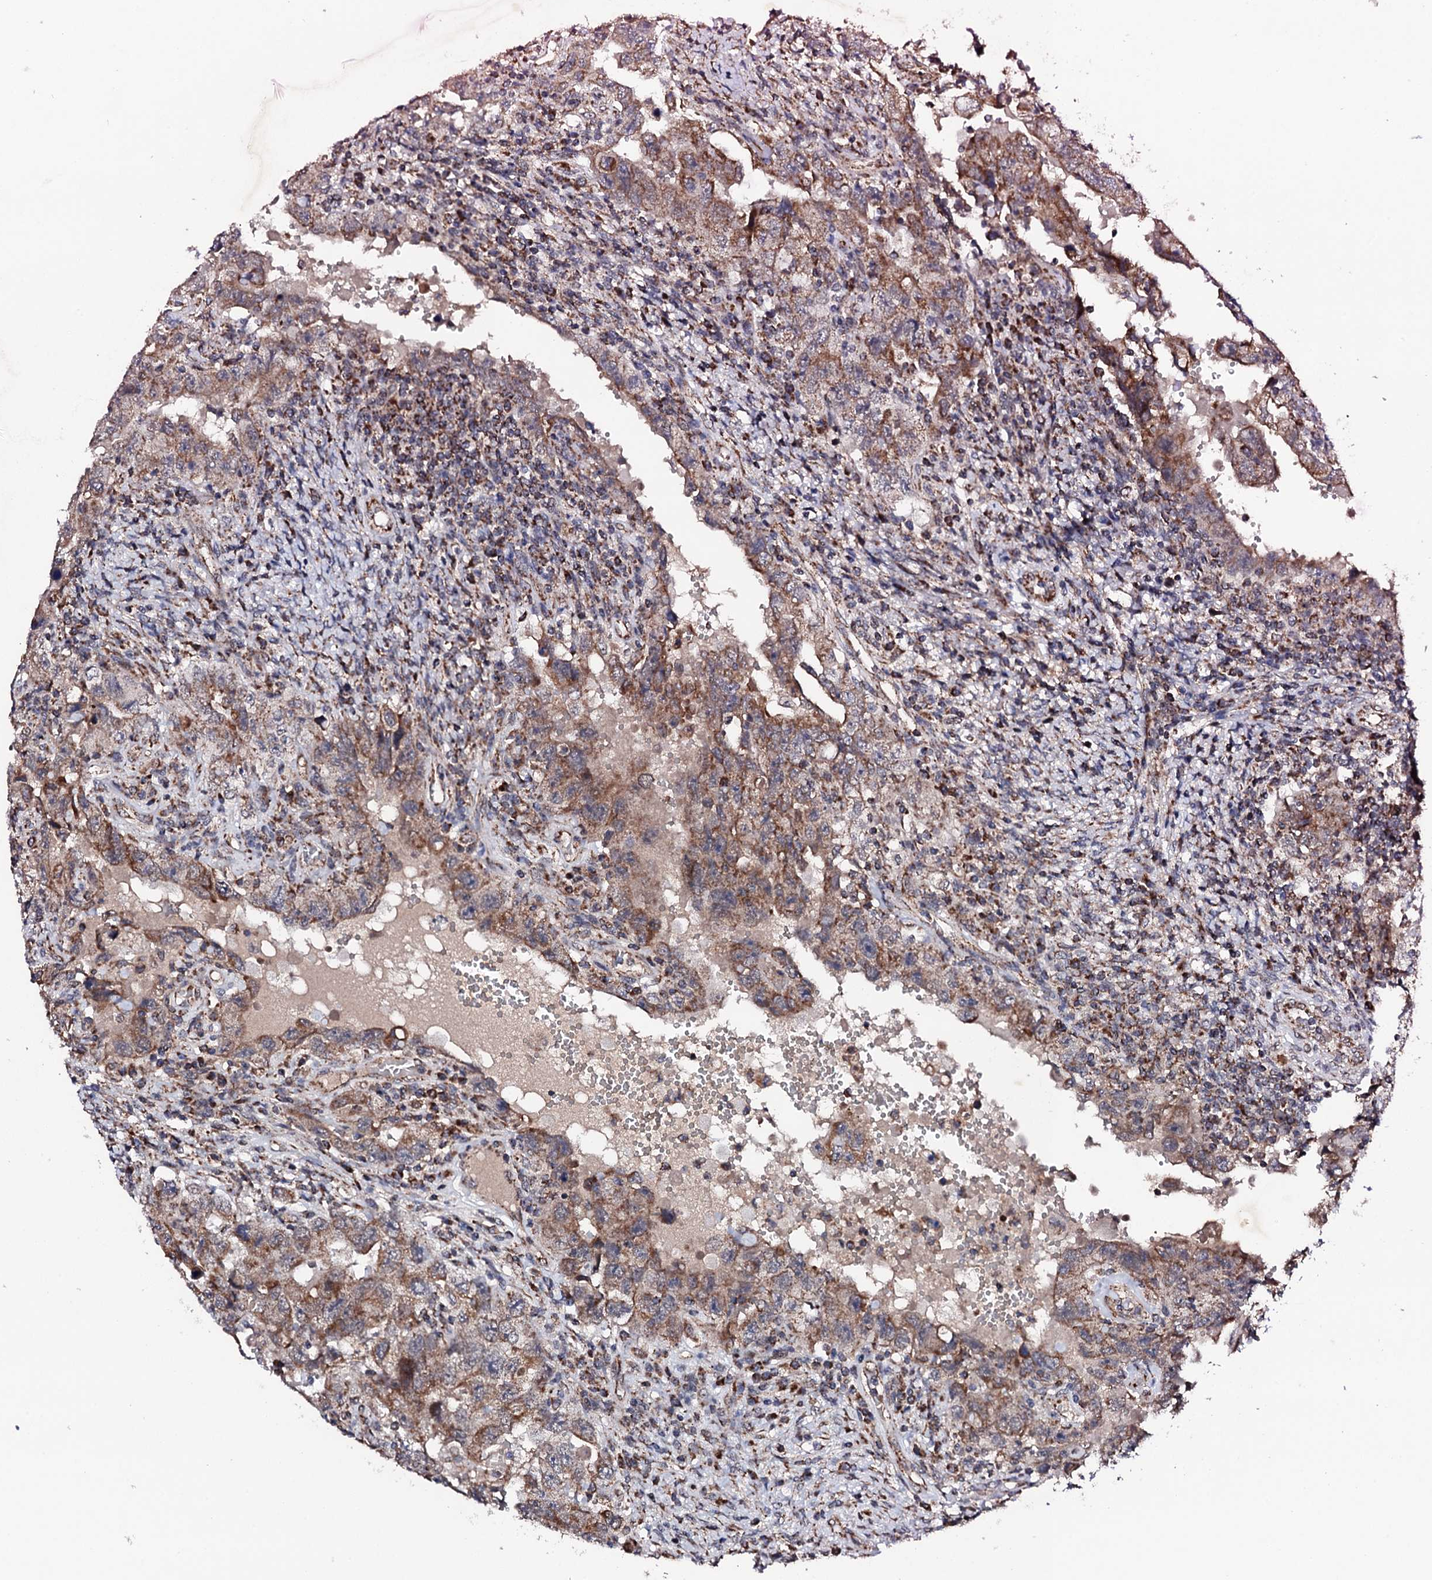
{"staining": {"intensity": "moderate", "quantity": ">75%", "location": "cytoplasmic/membranous"}, "tissue": "testis cancer", "cell_type": "Tumor cells", "image_type": "cancer", "snomed": [{"axis": "morphology", "description": "Carcinoma, Embryonal, NOS"}, {"axis": "topography", "description": "Testis"}], "caption": "Immunohistochemical staining of human embryonal carcinoma (testis) shows medium levels of moderate cytoplasmic/membranous protein positivity in approximately >75% of tumor cells.", "gene": "MTIF3", "patient": {"sex": "male", "age": 26}}